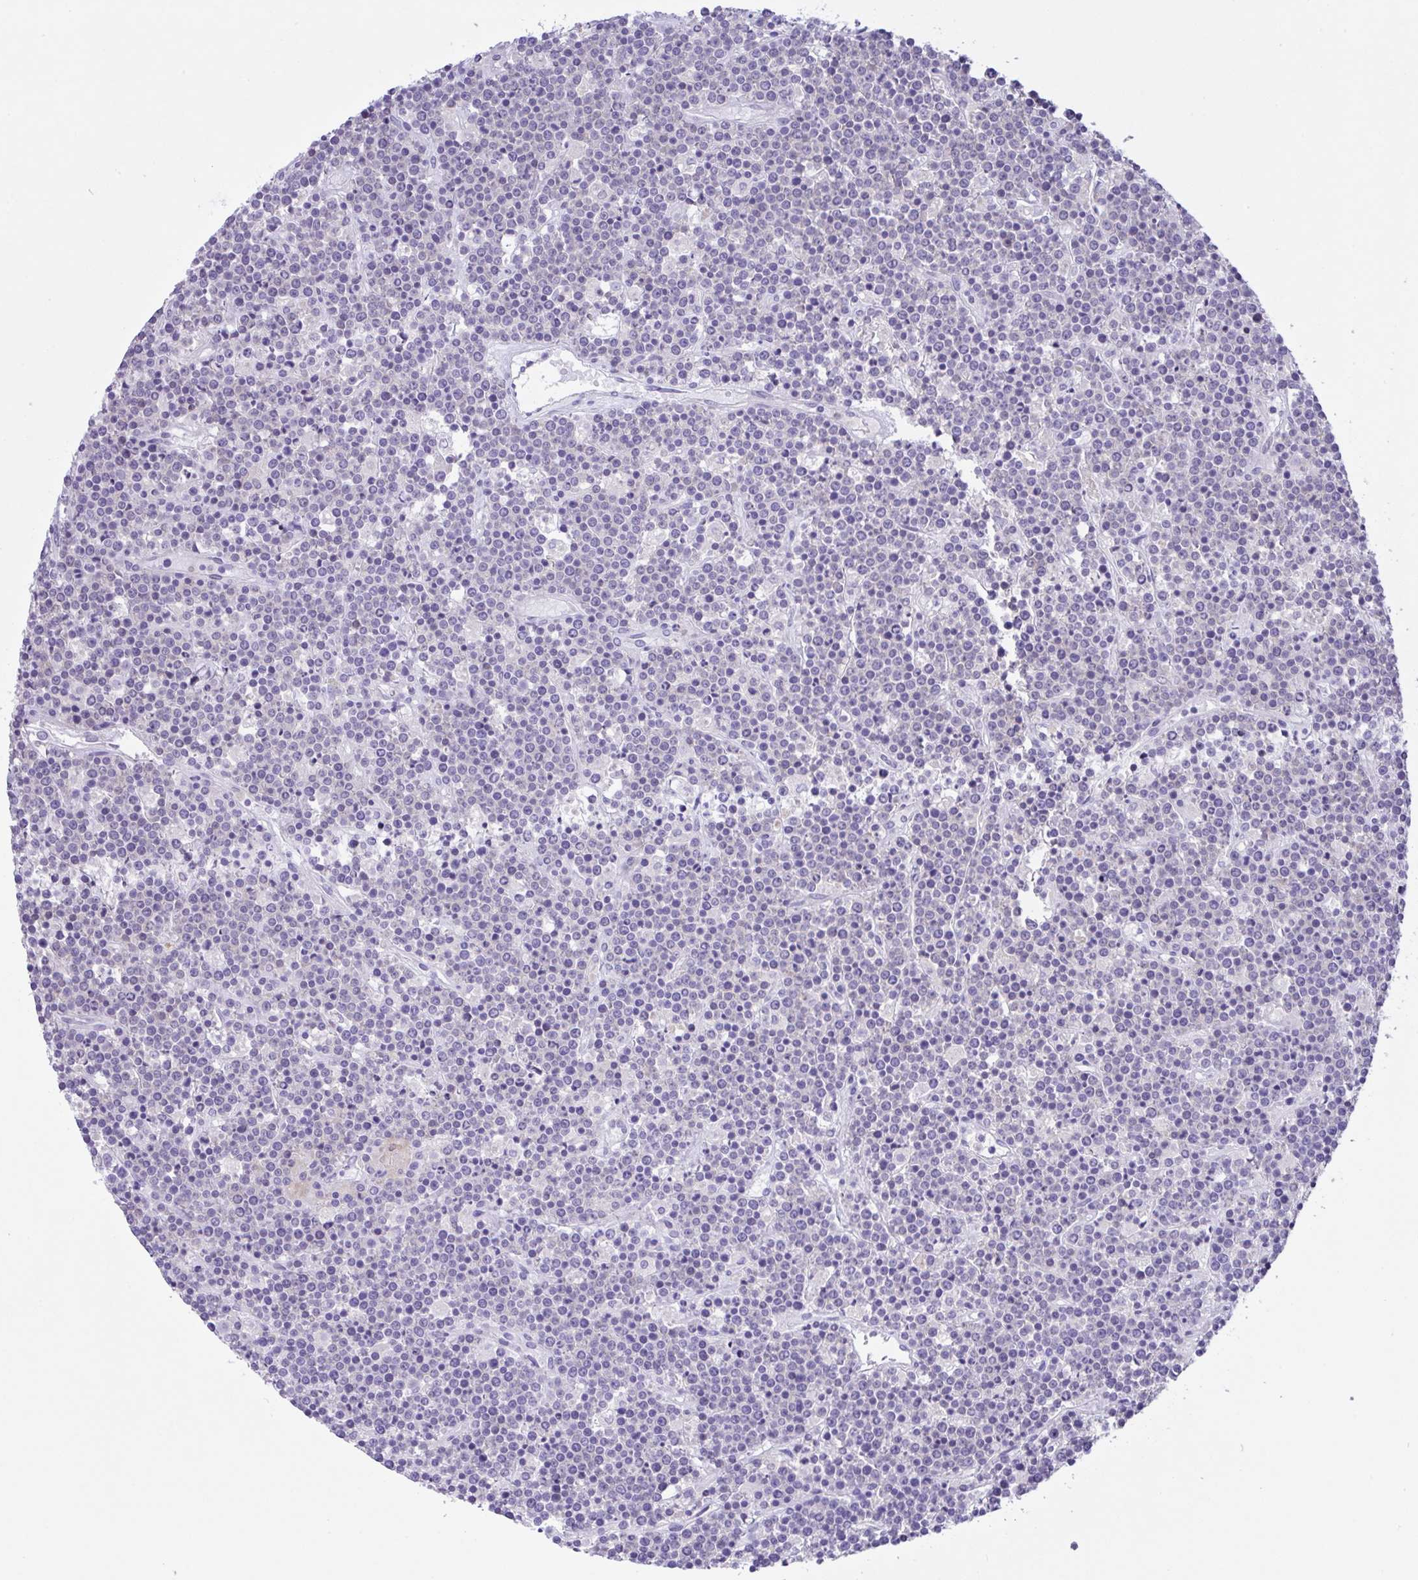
{"staining": {"intensity": "negative", "quantity": "none", "location": "none"}, "tissue": "lymphoma", "cell_type": "Tumor cells", "image_type": "cancer", "snomed": [{"axis": "morphology", "description": "Malignant lymphoma, non-Hodgkin's type, High grade"}, {"axis": "topography", "description": "Ovary"}], "caption": "There is no significant staining in tumor cells of lymphoma.", "gene": "NCF1", "patient": {"sex": "female", "age": 56}}